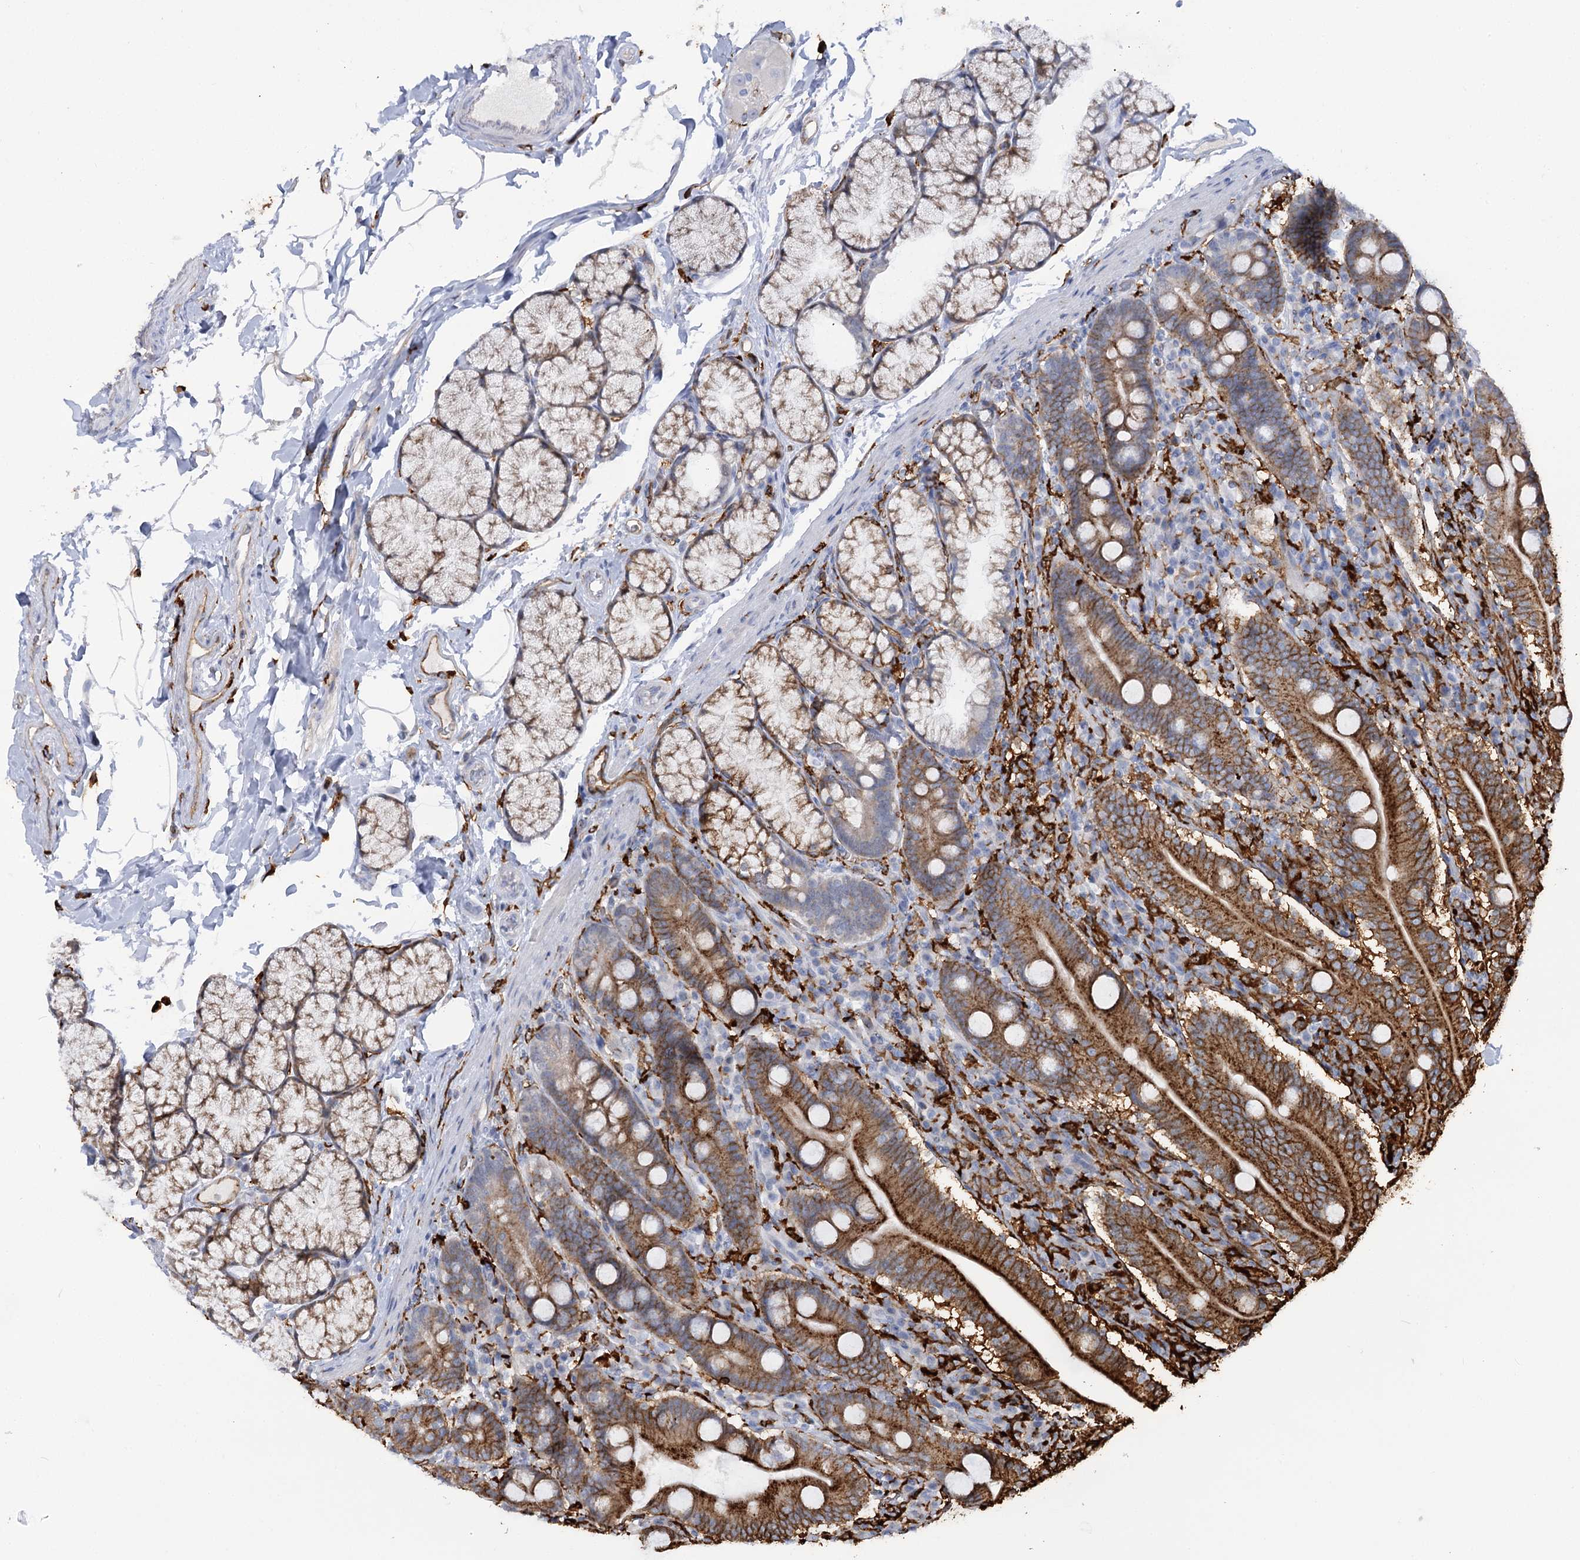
{"staining": {"intensity": "moderate", "quantity": ">75%", "location": "cytoplasmic/membranous"}, "tissue": "duodenum", "cell_type": "Glandular cells", "image_type": "normal", "snomed": [{"axis": "morphology", "description": "Normal tissue, NOS"}, {"axis": "topography", "description": "Duodenum"}], "caption": "DAB (3,3'-diaminobenzidine) immunohistochemical staining of benign human duodenum demonstrates moderate cytoplasmic/membranous protein expression in approximately >75% of glandular cells. The protein is stained brown, and the nuclei are stained in blue (DAB (3,3'-diaminobenzidine) IHC with brightfield microscopy, high magnification).", "gene": "PIWIL4", "patient": {"sex": "male", "age": 35}}